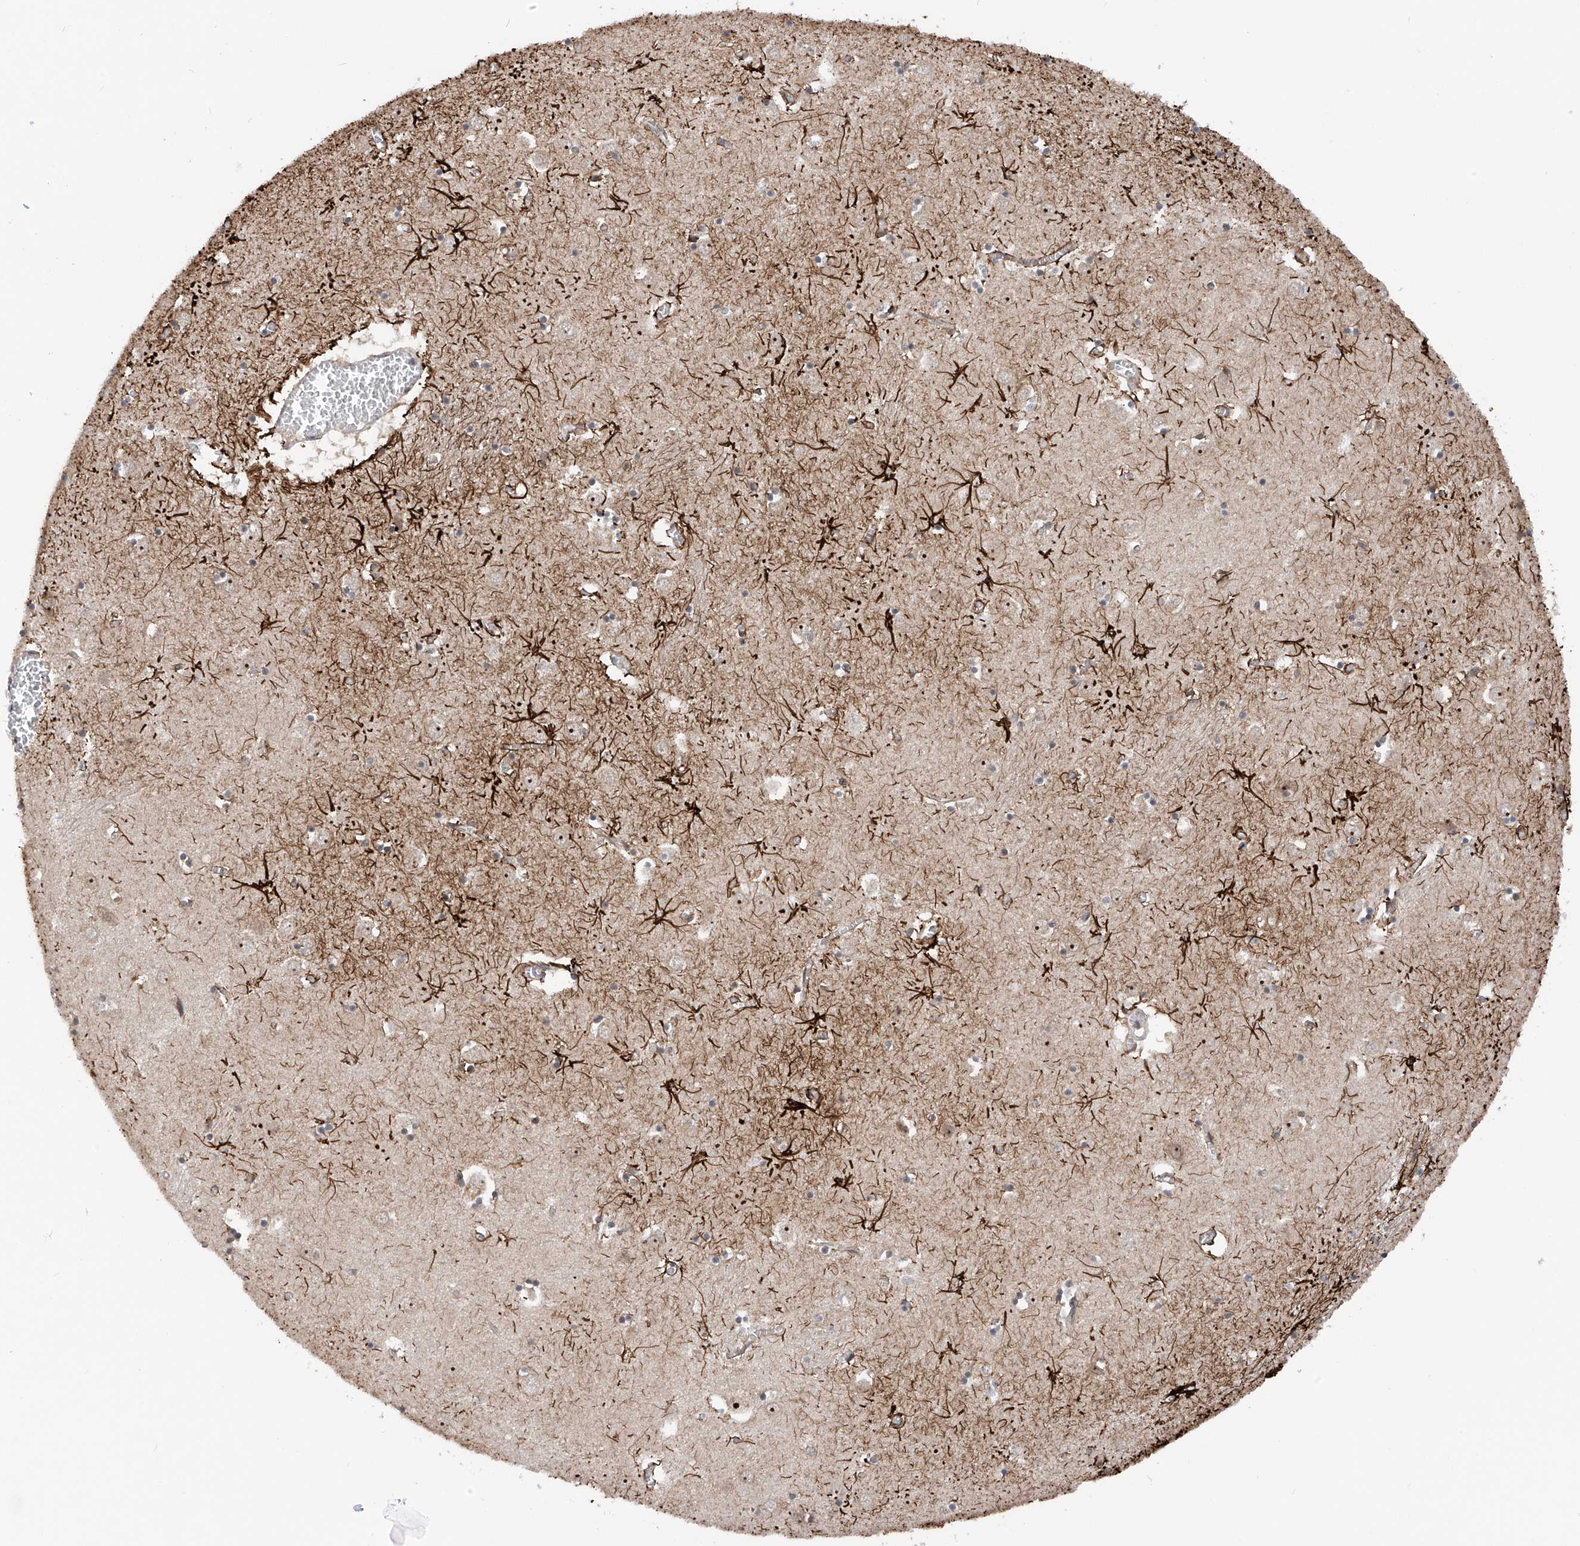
{"staining": {"intensity": "strong", "quantity": "<25%", "location": "cytoplasmic/membranous"}, "tissue": "caudate", "cell_type": "Glial cells", "image_type": "normal", "snomed": [{"axis": "morphology", "description": "Normal tissue, NOS"}, {"axis": "topography", "description": "Lateral ventricle wall"}], "caption": "The photomicrograph exhibits staining of benign caudate, revealing strong cytoplasmic/membranous protein positivity (brown color) within glial cells.", "gene": "C1orf131", "patient": {"sex": "male", "age": 70}}